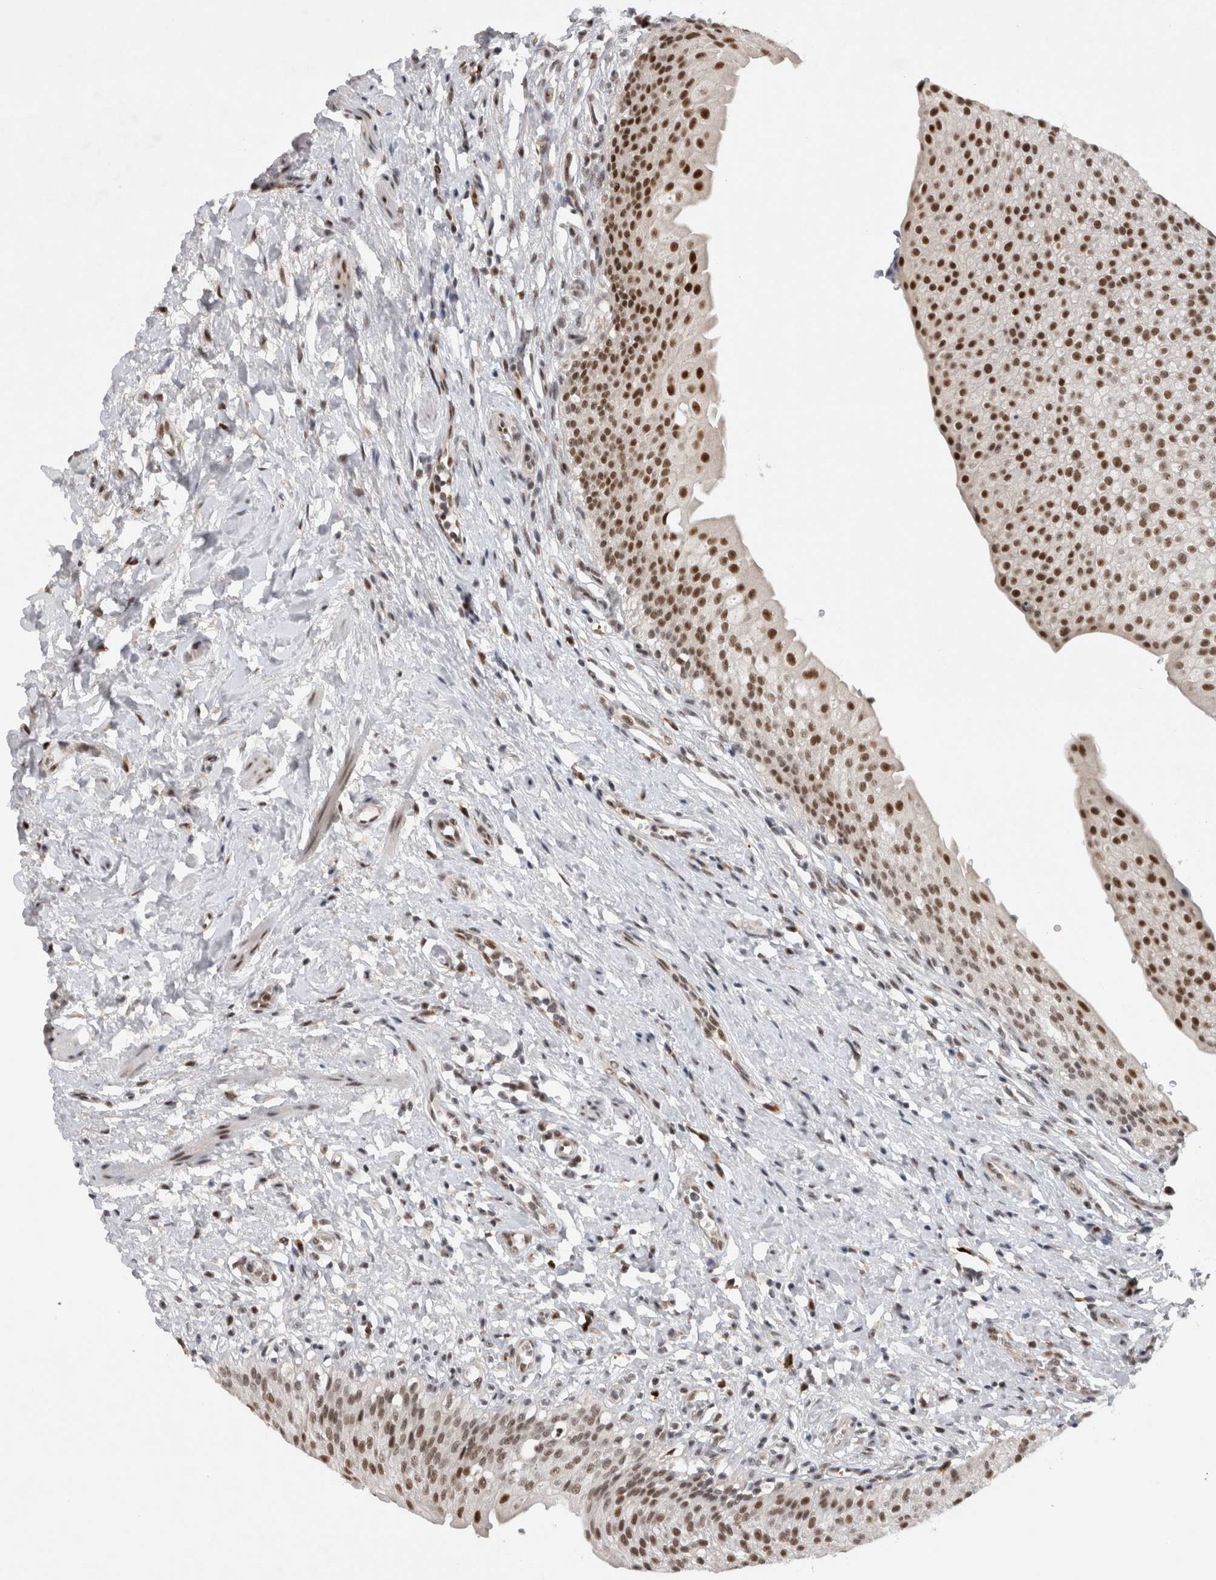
{"staining": {"intensity": "strong", "quantity": ">75%", "location": "nuclear"}, "tissue": "urothelial cancer", "cell_type": "Tumor cells", "image_type": "cancer", "snomed": [{"axis": "morphology", "description": "Normal tissue, NOS"}, {"axis": "morphology", "description": "Urothelial carcinoma, Low grade"}, {"axis": "topography", "description": "Smooth muscle"}, {"axis": "topography", "description": "Urinary bladder"}], "caption": "Protein expression analysis of urothelial carcinoma (low-grade) displays strong nuclear expression in approximately >75% of tumor cells.", "gene": "HESX1", "patient": {"sex": "male", "age": 60}}